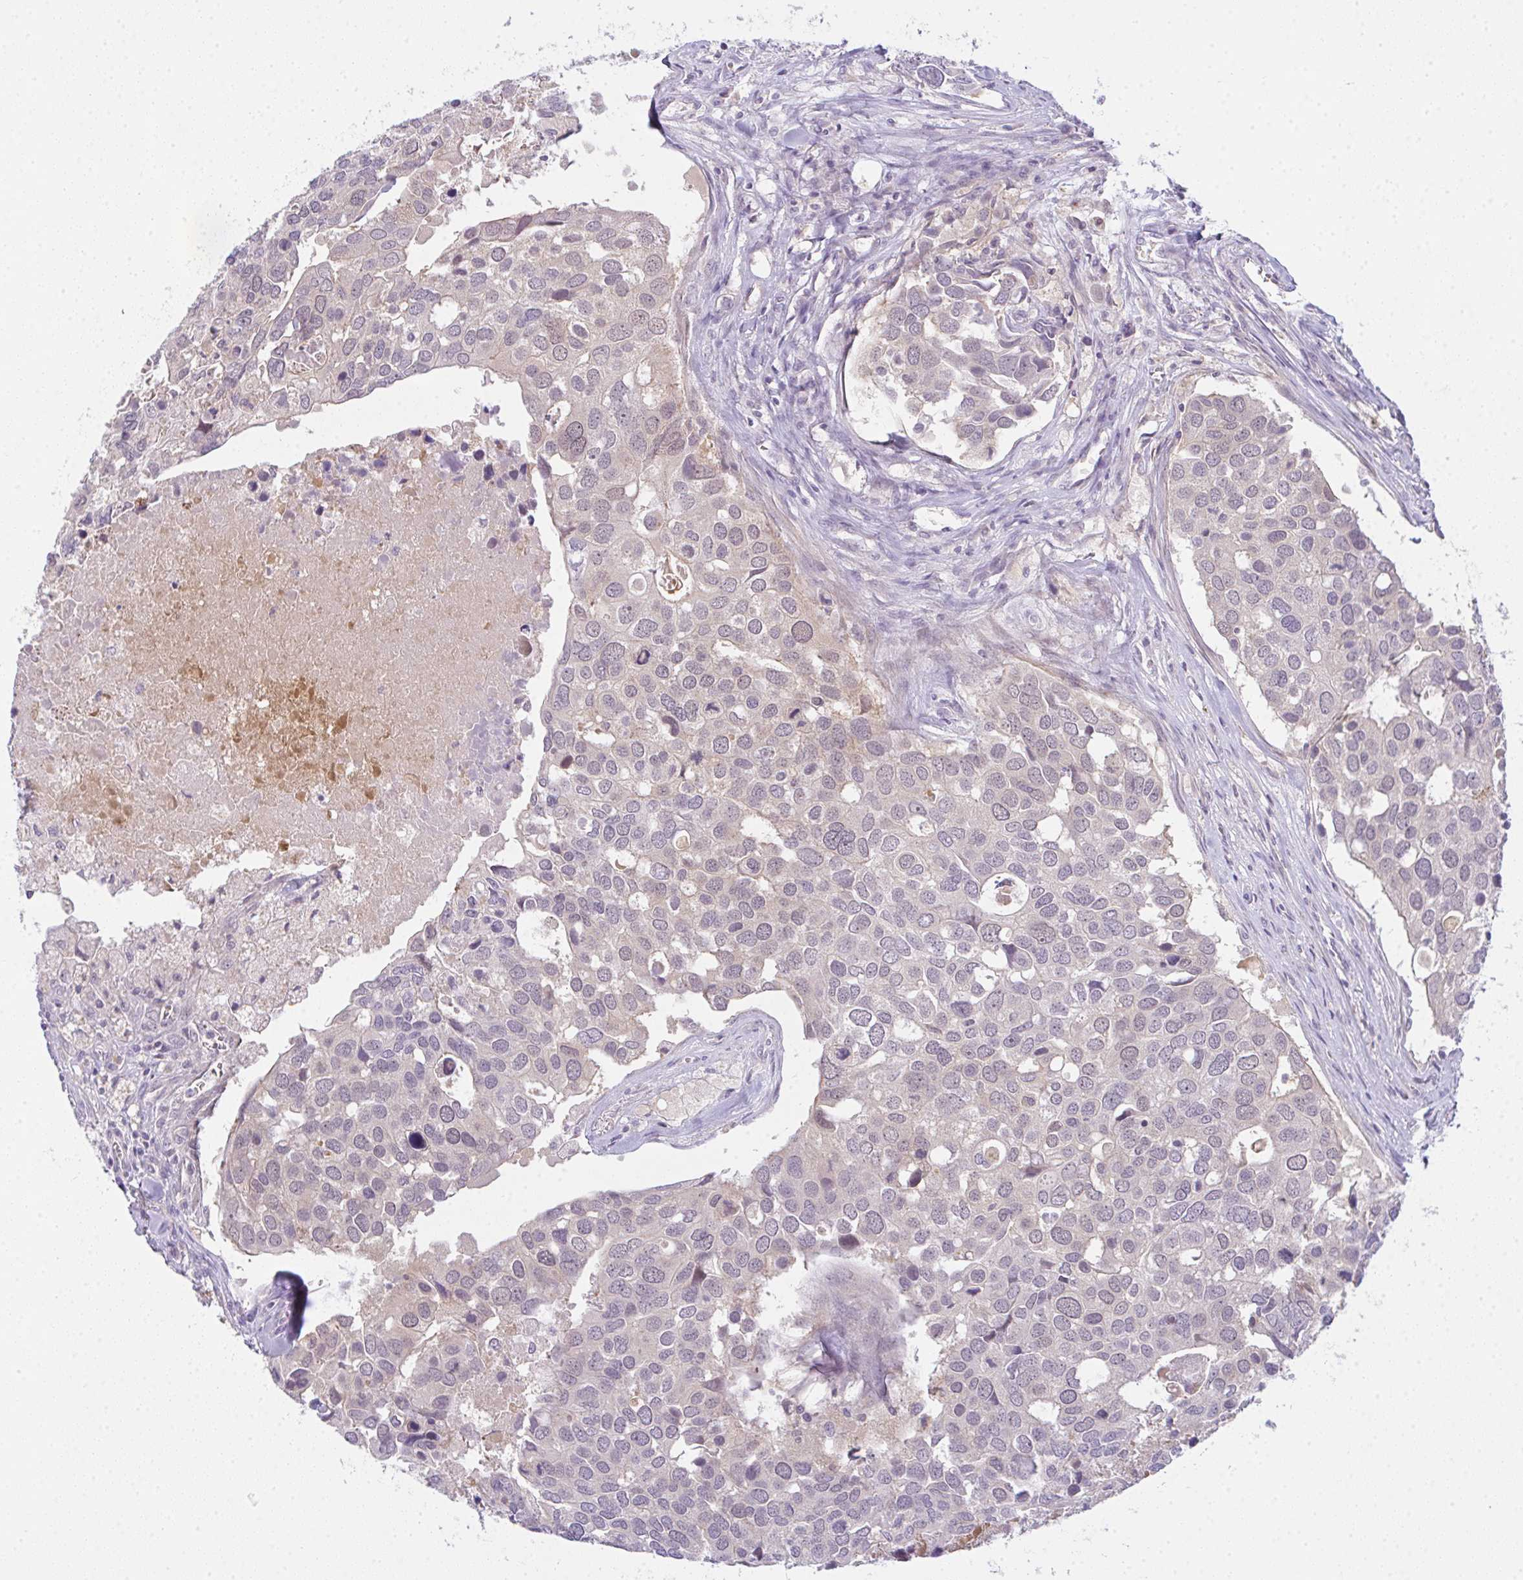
{"staining": {"intensity": "negative", "quantity": "none", "location": "none"}, "tissue": "breast cancer", "cell_type": "Tumor cells", "image_type": "cancer", "snomed": [{"axis": "morphology", "description": "Duct carcinoma"}, {"axis": "topography", "description": "Breast"}], "caption": "Micrograph shows no significant protein staining in tumor cells of breast cancer. (Brightfield microscopy of DAB (3,3'-diaminobenzidine) immunohistochemistry at high magnification).", "gene": "CSE1L", "patient": {"sex": "female", "age": 83}}